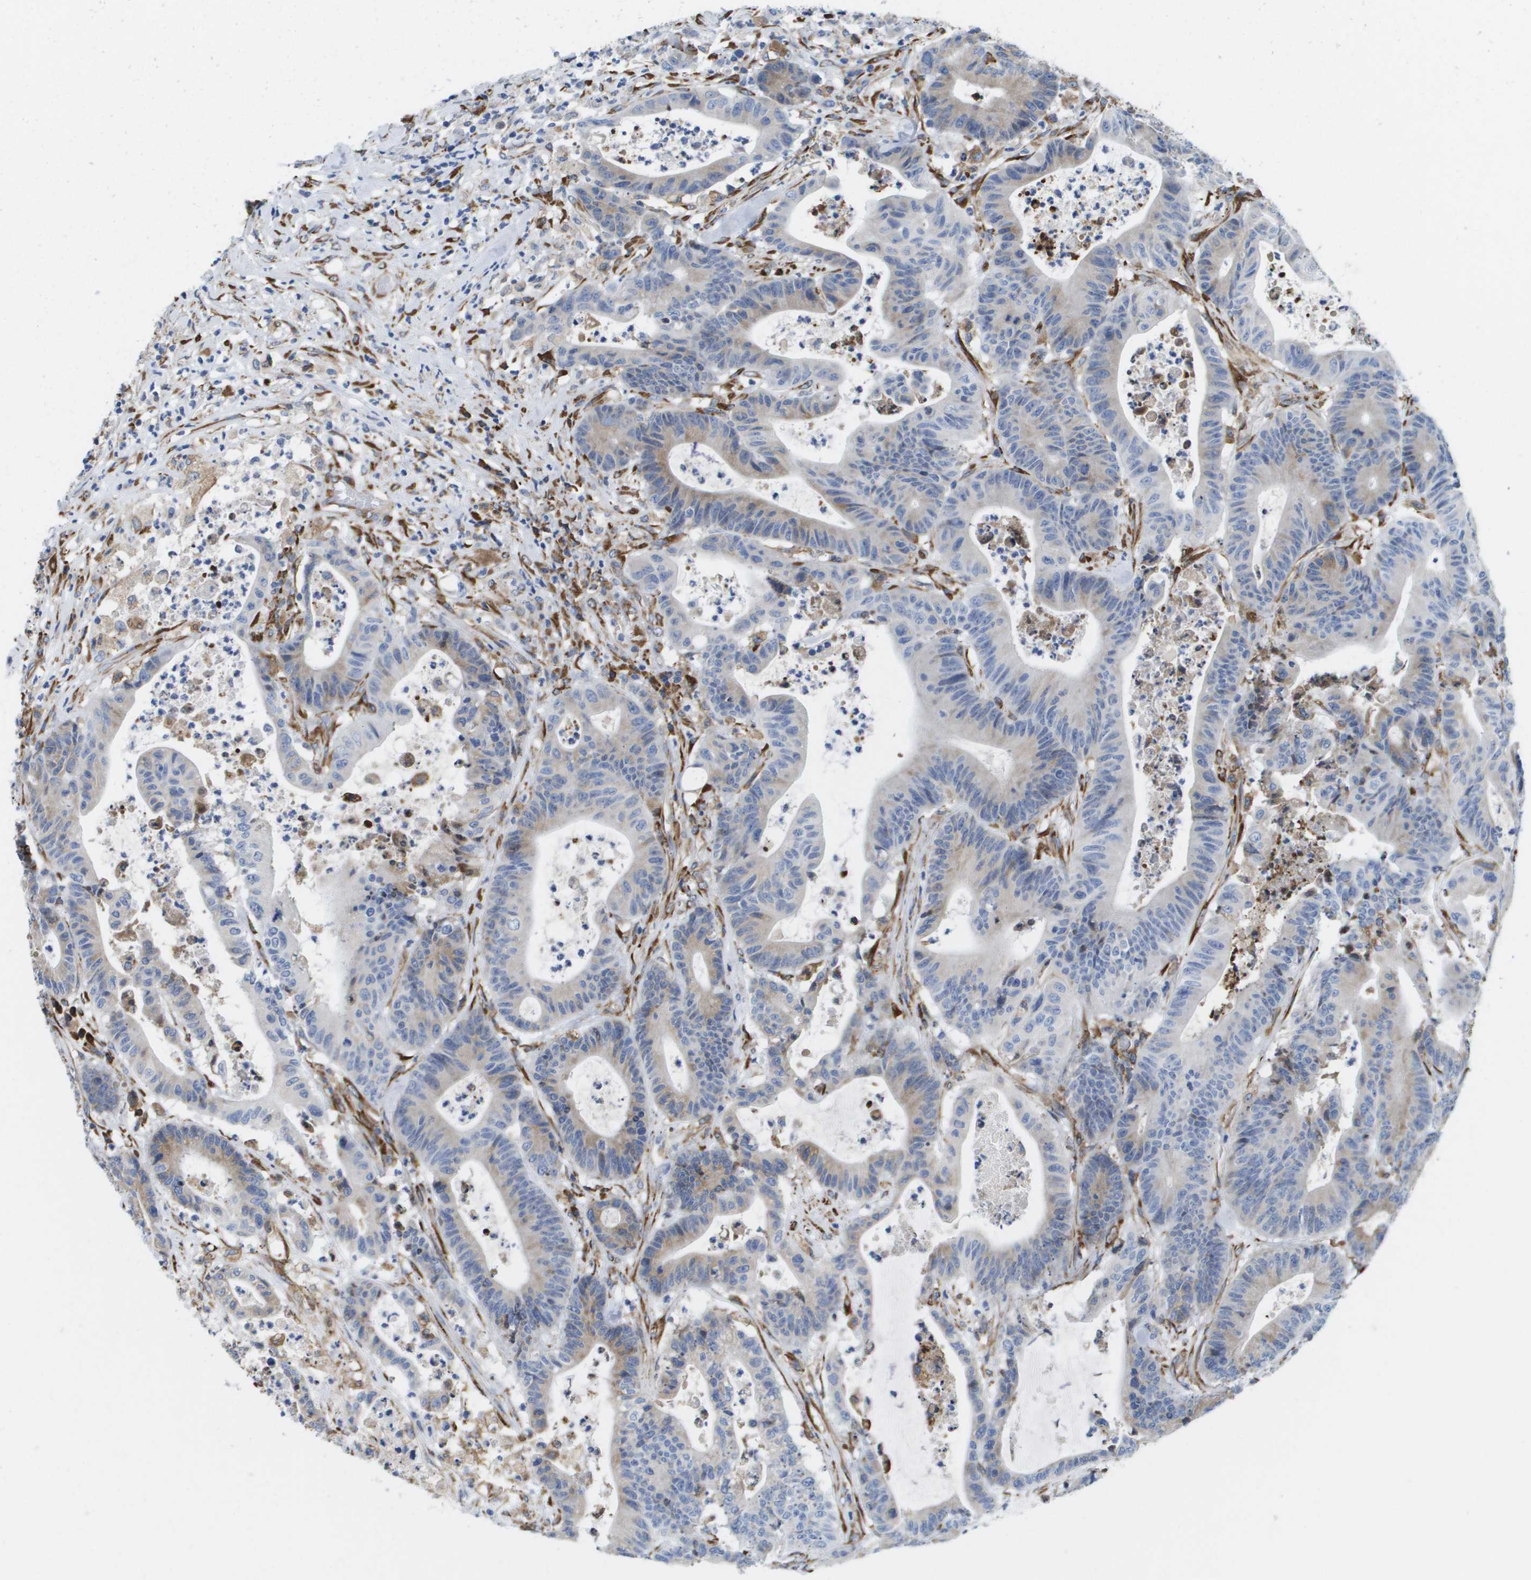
{"staining": {"intensity": "weak", "quantity": "<25%", "location": "cytoplasmic/membranous"}, "tissue": "colorectal cancer", "cell_type": "Tumor cells", "image_type": "cancer", "snomed": [{"axis": "morphology", "description": "Adenocarcinoma, NOS"}, {"axis": "topography", "description": "Colon"}], "caption": "This is an immunohistochemistry image of human colorectal adenocarcinoma. There is no expression in tumor cells.", "gene": "ST3GAL2", "patient": {"sex": "female", "age": 84}}